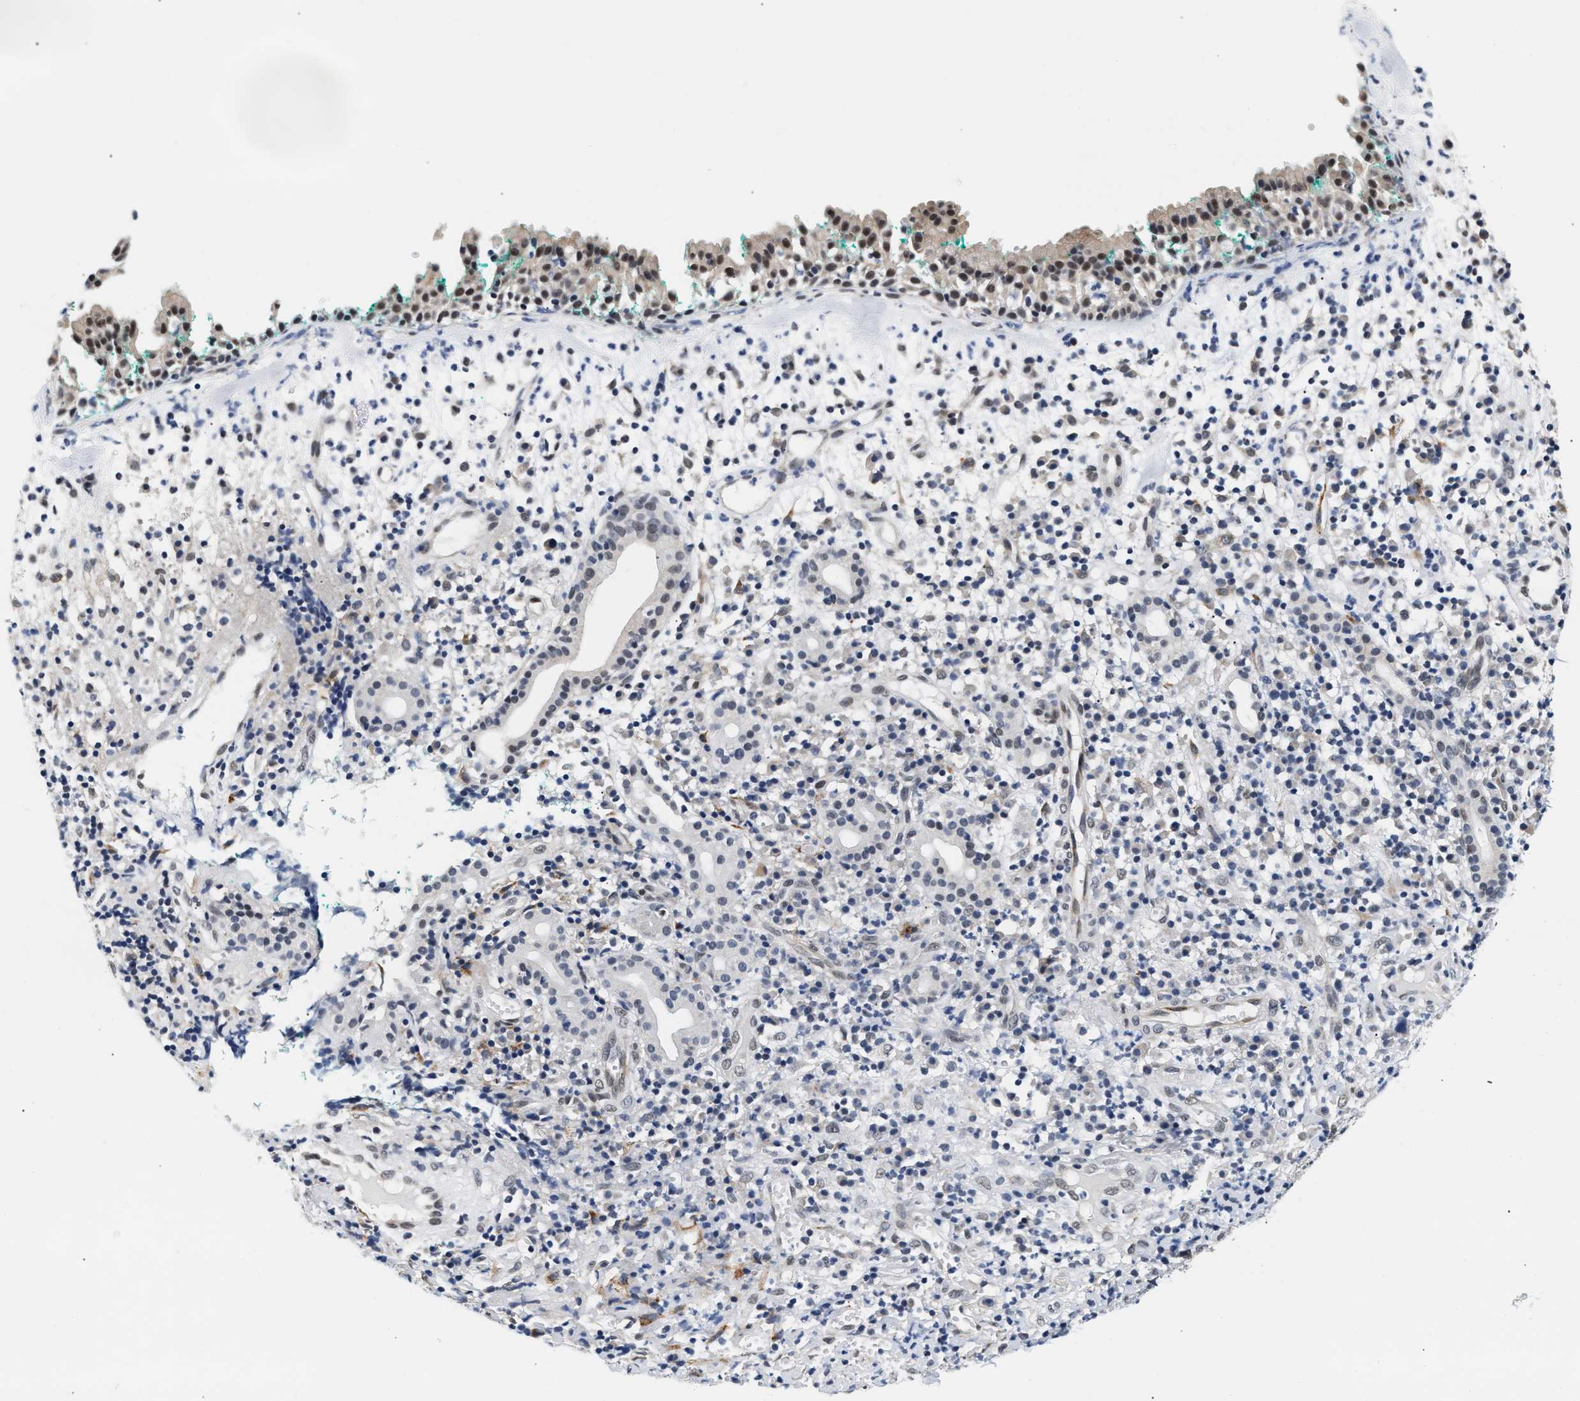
{"staining": {"intensity": "weak", "quantity": "25%-75%", "location": "cytoplasmic/membranous,nuclear"}, "tissue": "nasopharynx", "cell_type": "Respiratory epithelial cells", "image_type": "normal", "snomed": [{"axis": "morphology", "description": "Normal tissue, NOS"}, {"axis": "morphology", "description": "Basal cell carcinoma"}, {"axis": "topography", "description": "Cartilage tissue"}, {"axis": "topography", "description": "Nasopharynx"}, {"axis": "topography", "description": "Oral tissue"}], "caption": "Brown immunohistochemical staining in unremarkable human nasopharynx exhibits weak cytoplasmic/membranous,nuclear expression in about 25%-75% of respiratory epithelial cells.", "gene": "THOC1", "patient": {"sex": "female", "age": 77}}